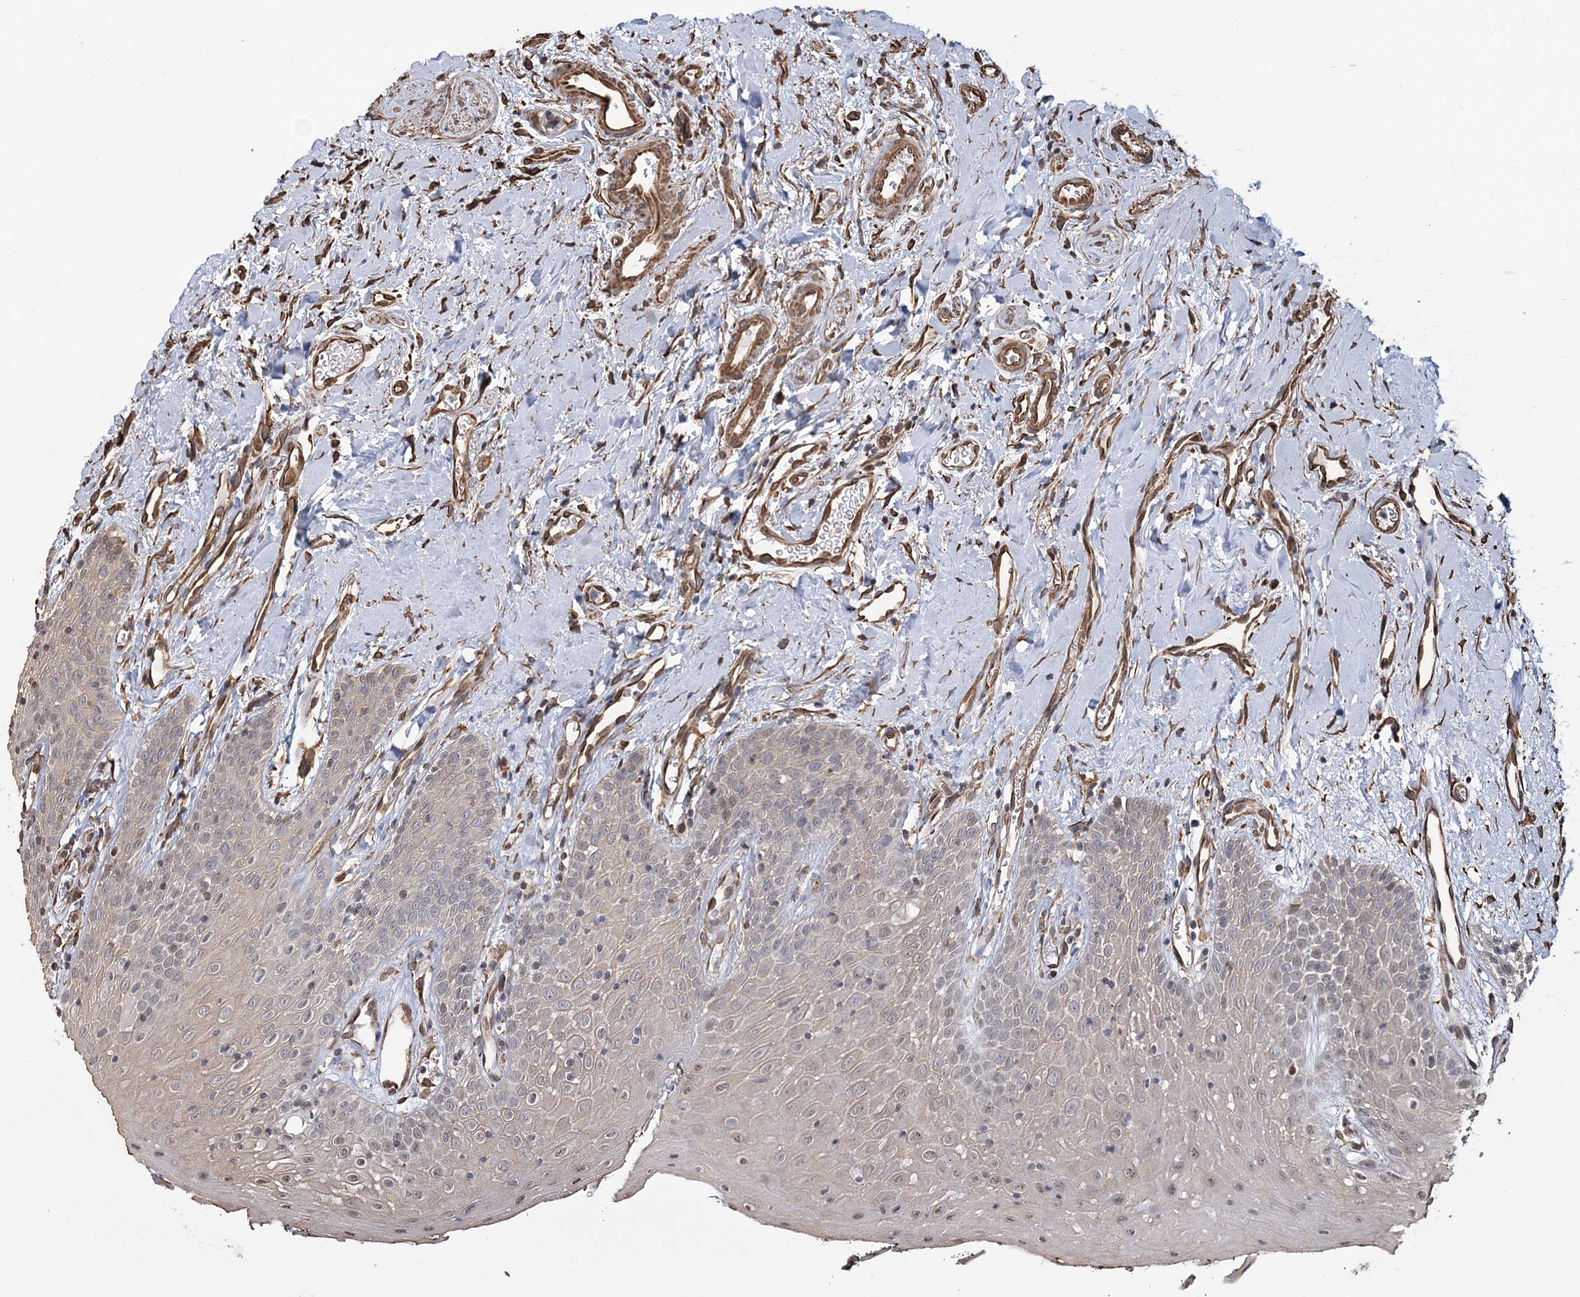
{"staining": {"intensity": "moderate", "quantity": "25%-75%", "location": "cytoplasmic/membranous"}, "tissue": "oral mucosa", "cell_type": "Squamous epithelial cells", "image_type": "normal", "snomed": [{"axis": "morphology", "description": "Normal tissue, NOS"}, {"axis": "topography", "description": "Oral tissue"}], "caption": "Immunohistochemistry of normal human oral mucosa demonstrates medium levels of moderate cytoplasmic/membranous staining in approximately 25%-75% of squamous epithelial cells.", "gene": "ATP11B", "patient": {"sex": "male", "age": 74}}